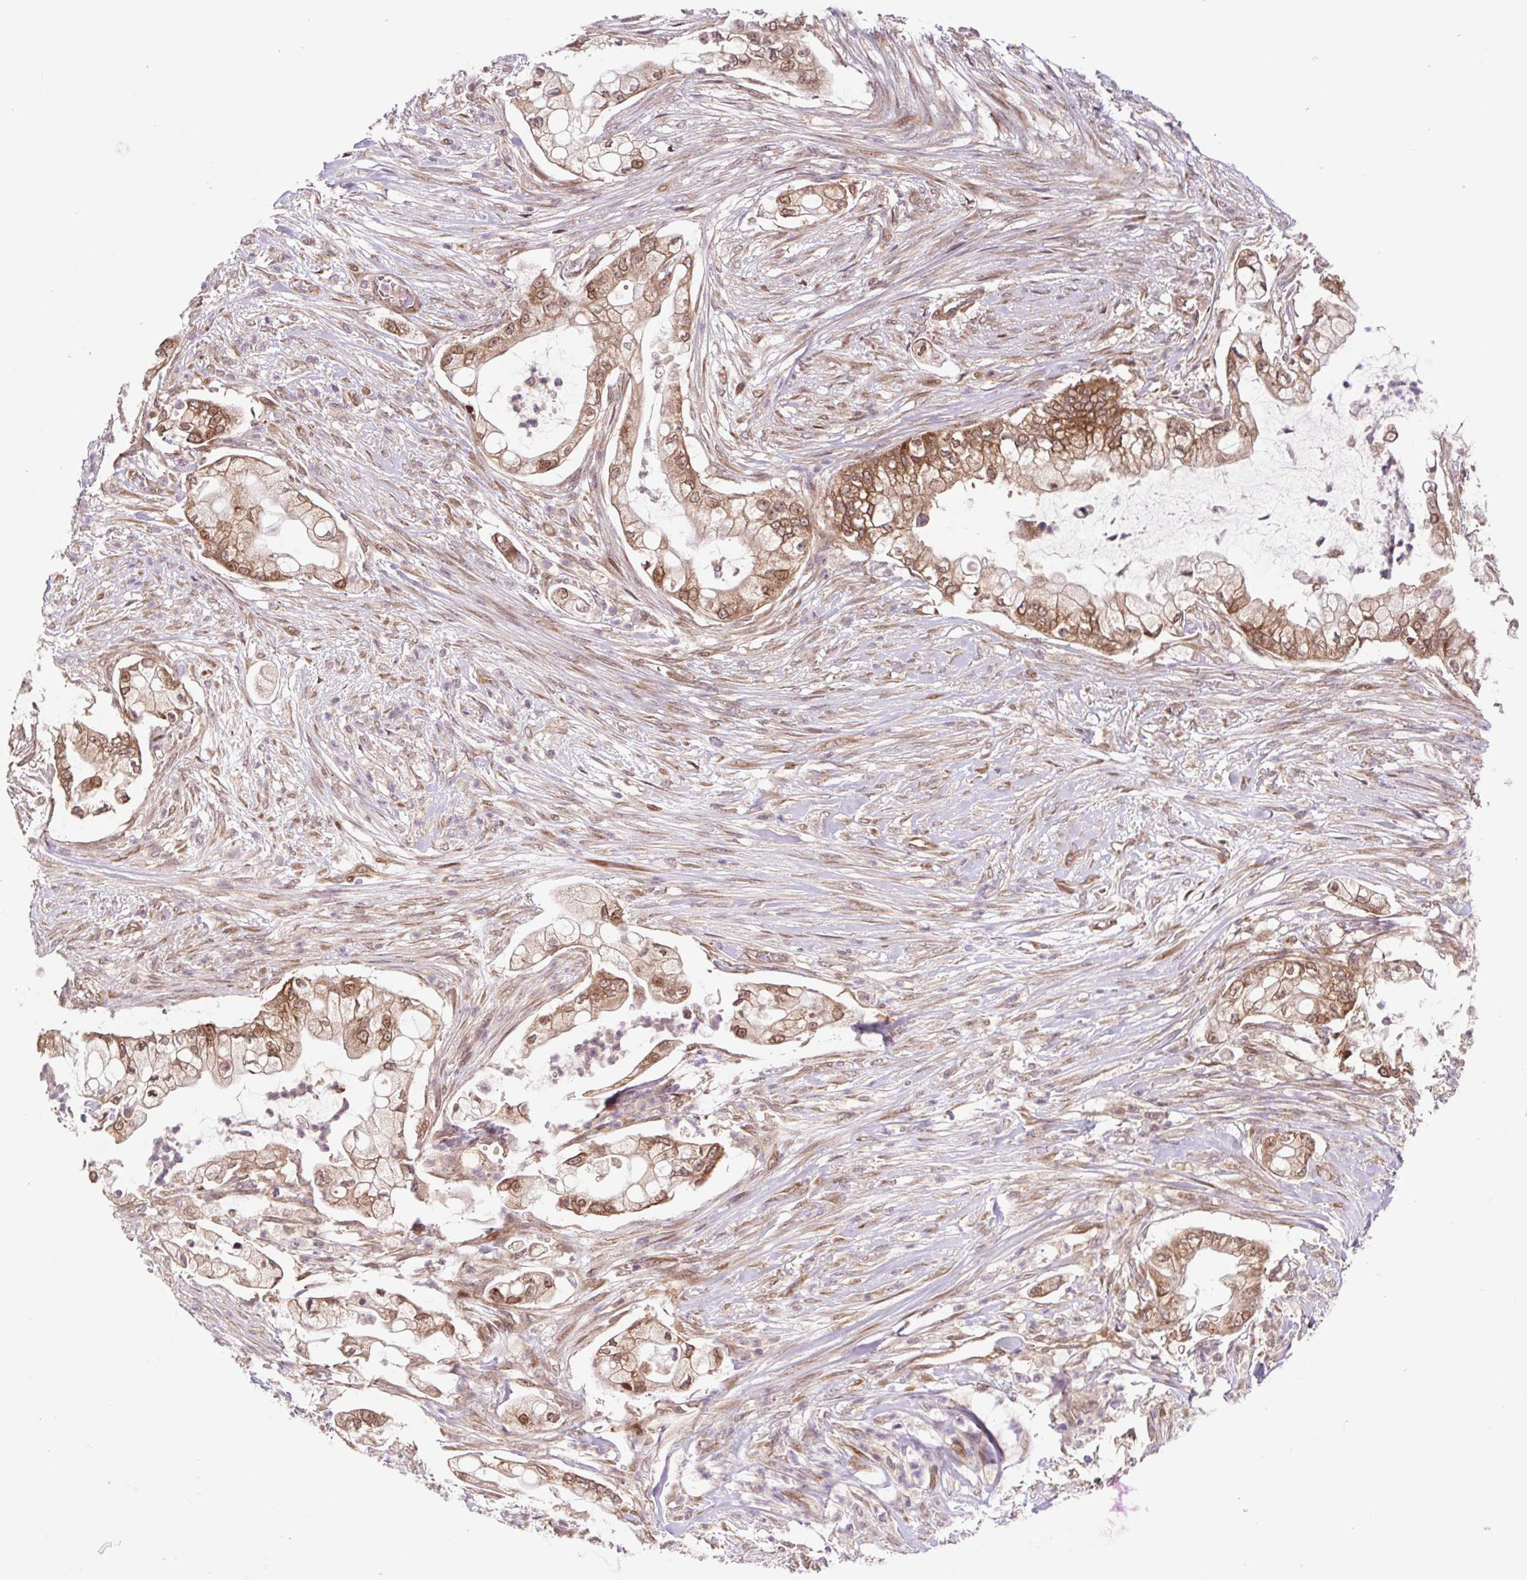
{"staining": {"intensity": "moderate", "quantity": ">75%", "location": "cytoplasmic/membranous,nuclear"}, "tissue": "pancreatic cancer", "cell_type": "Tumor cells", "image_type": "cancer", "snomed": [{"axis": "morphology", "description": "Adenocarcinoma, NOS"}, {"axis": "topography", "description": "Pancreas"}], "caption": "Immunohistochemical staining of human pancreatic cancer displays medium levels of moderate cytoplasmic/membranous and nuclear positivity in approximately >75% of tumor cells.", "gene": "HFE", "patient": {"sex": "female", "age": 69}}